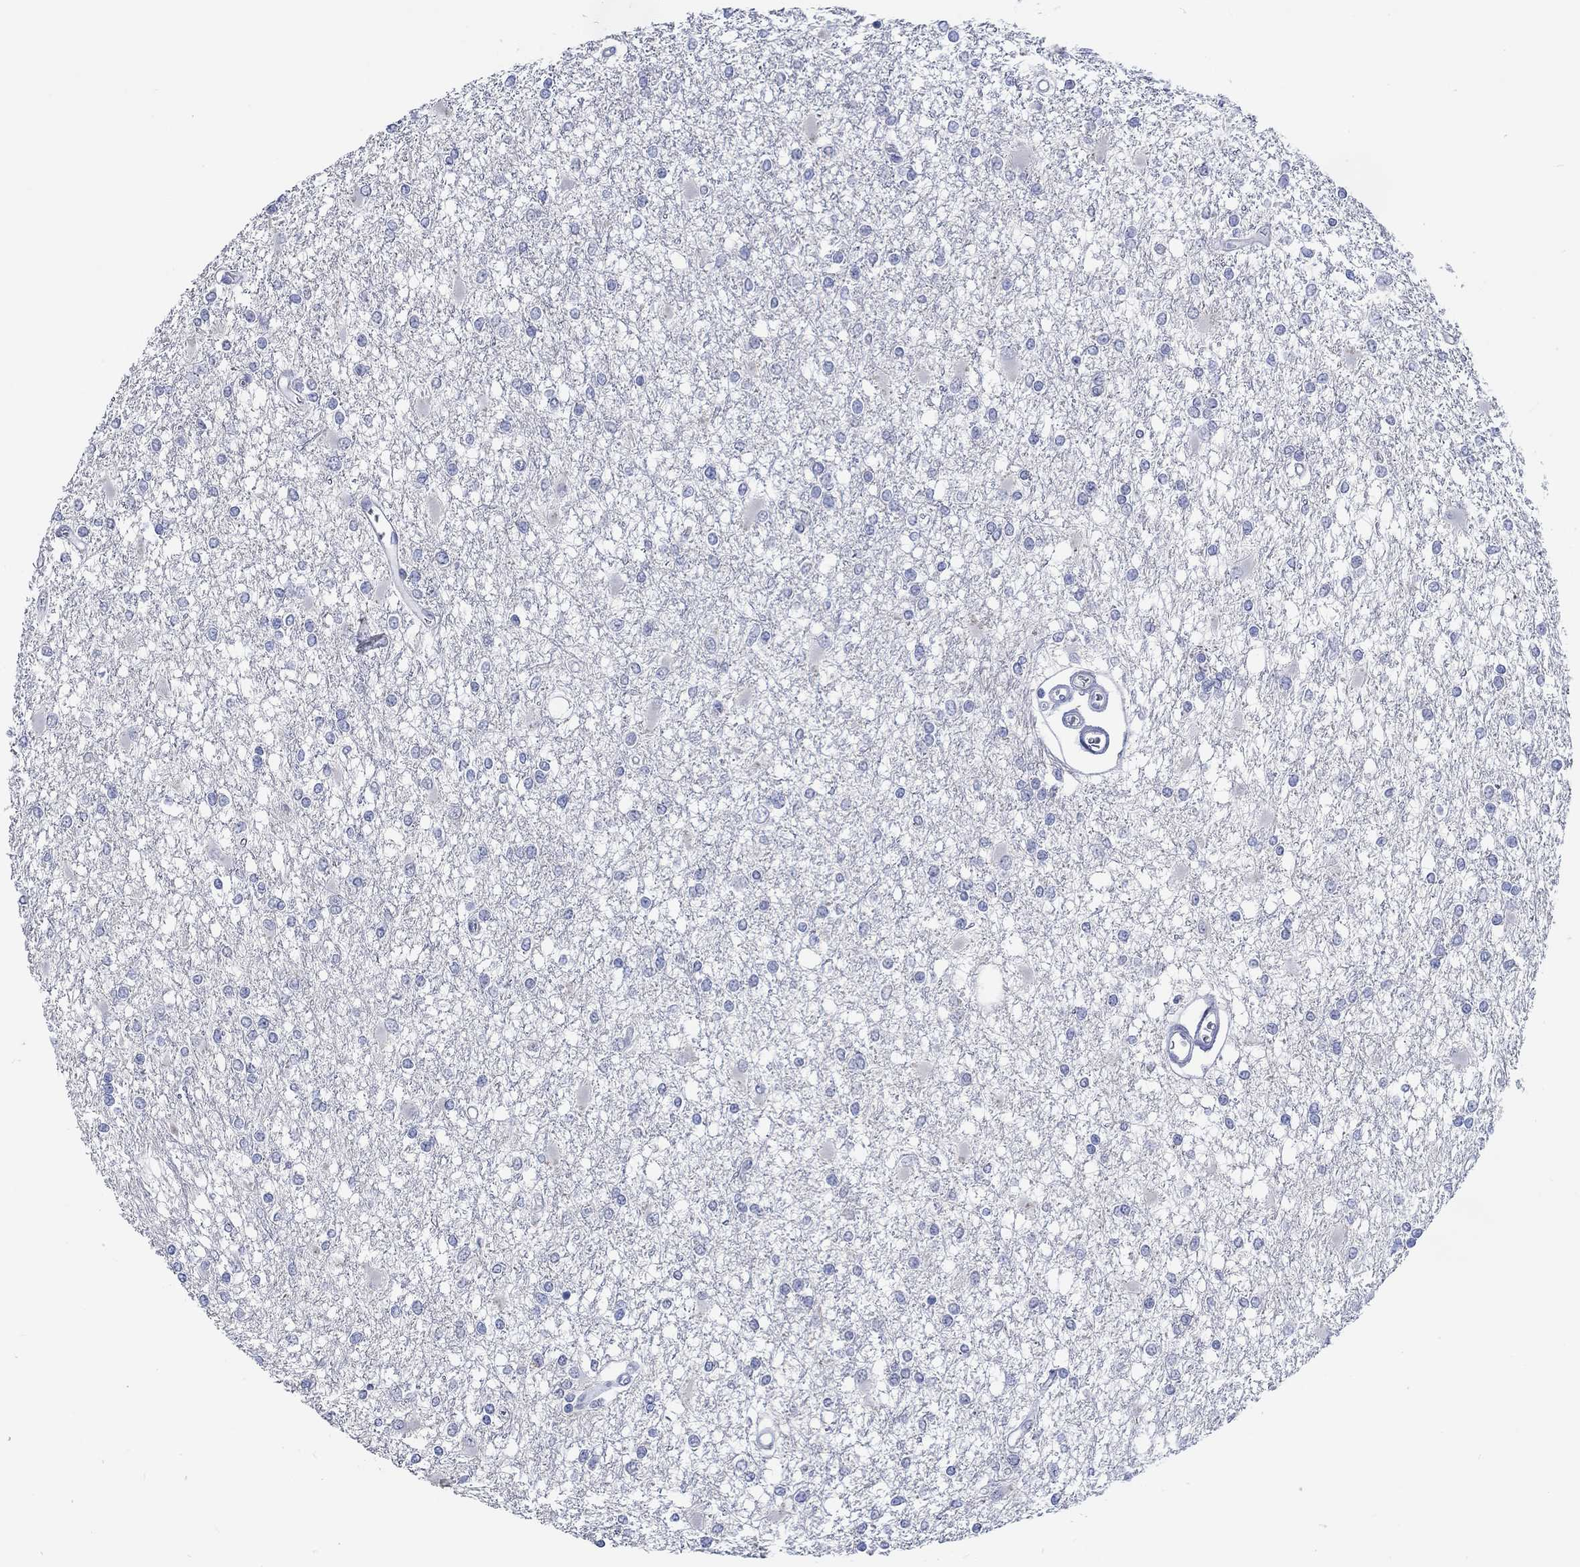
{"staining": {"intensity": "negative", "quantity": "none", "location": "none"}, "tissue": "glioma", "cell_type": "Tumor cells", "image_type": "cancer", "snomed": [{"axis": "morphology", "description": "Glioma, malignant, High grade"}, {"axis": "topography", "description": "Cerebral cortex"}], "caption": "This is an IHC photomicrograph of human high-grade glioma (malignant). There is no expression in tumor cells.", "gene": "DLK1", "patient": {"sex": "male", "age": 79}}